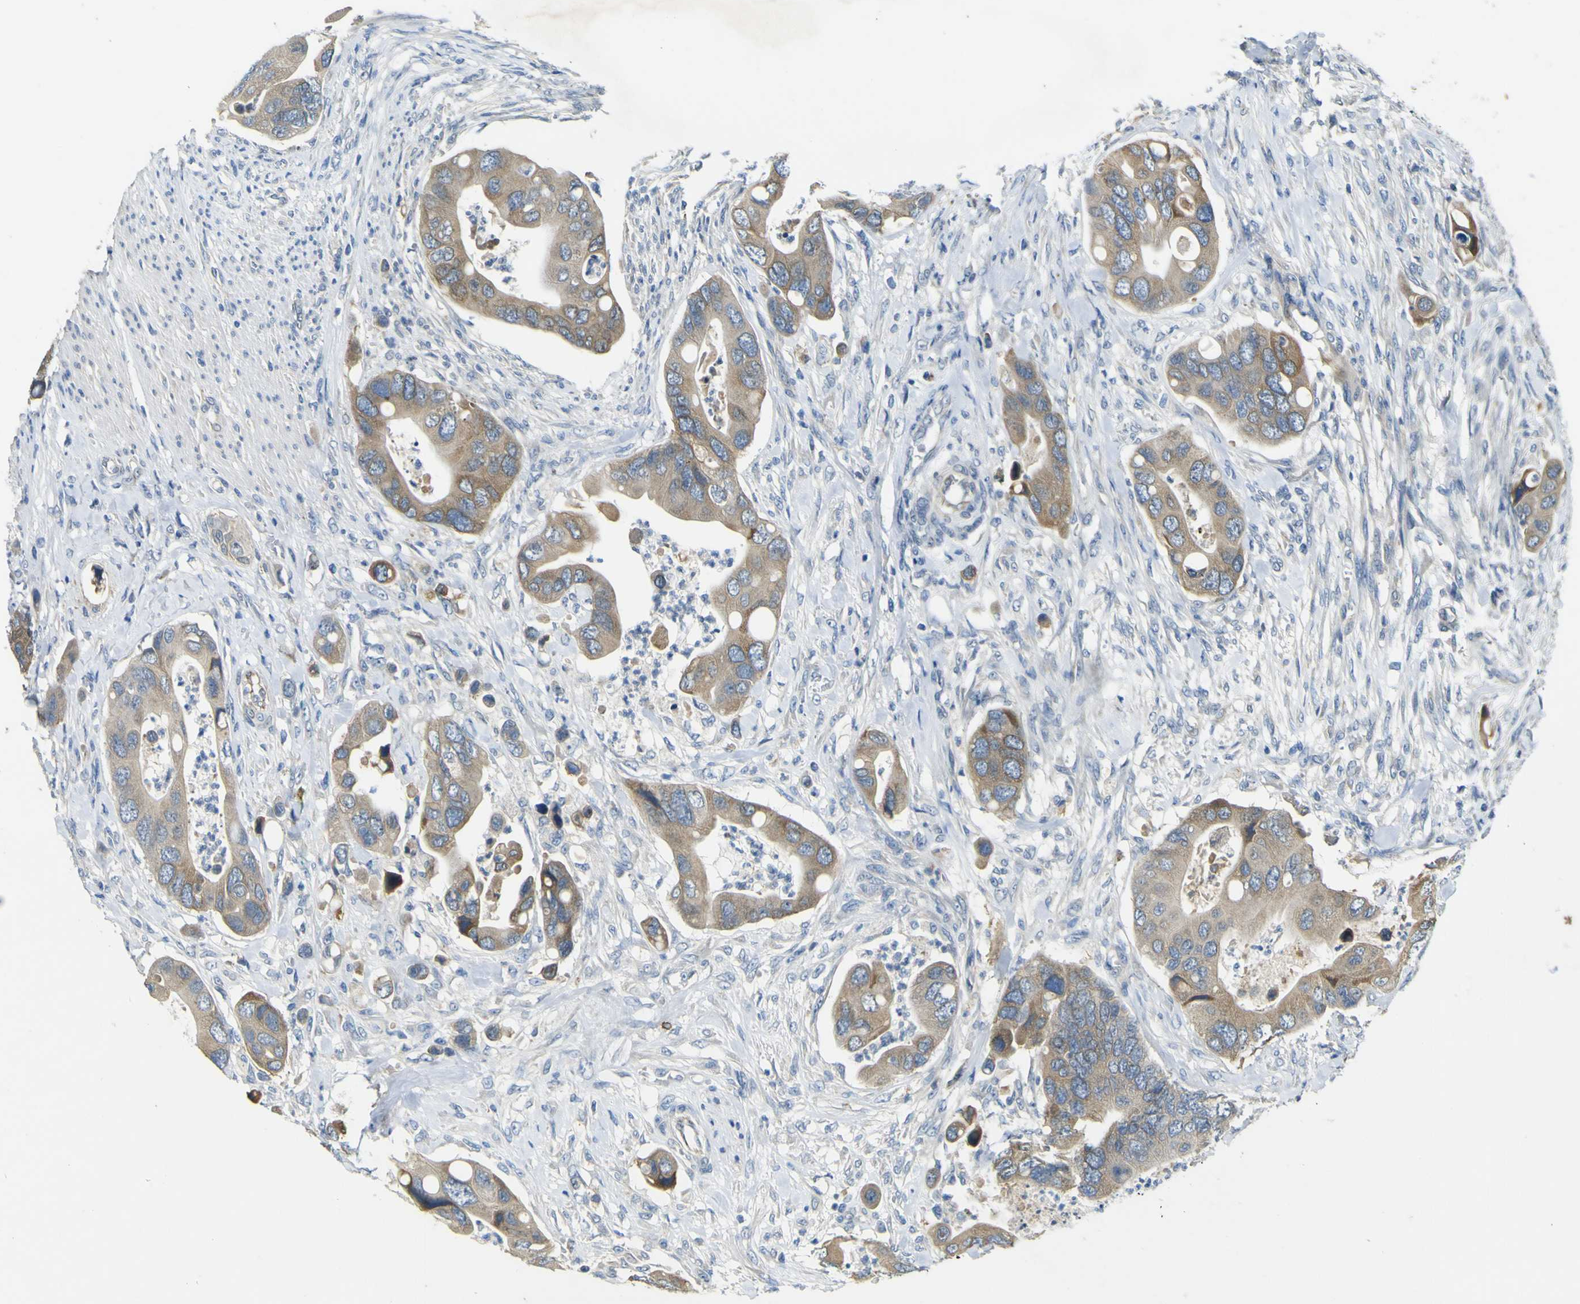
{"staining": {"intensity": "weak", "quantity": ">75%", "location": "cytoplasmic/membranous"}, "tissue": "colorectal cancer", "cell_type": "Tumor cells", "image_type": "cancer", "snomed": [{"axis": "morphology", "description": "Adenocarcinoma, NOS"}, {"axis": "topography", "description": "Rectum"}], "caption": "Colorectal cancer (adenocarcinoma) stained for a protein (brown) displays weak cytoplasmic/membranous positive staining in about >75% of tumor cells.", "gene": "LDLR", "patient": {"sex": "female", "age": 57}}